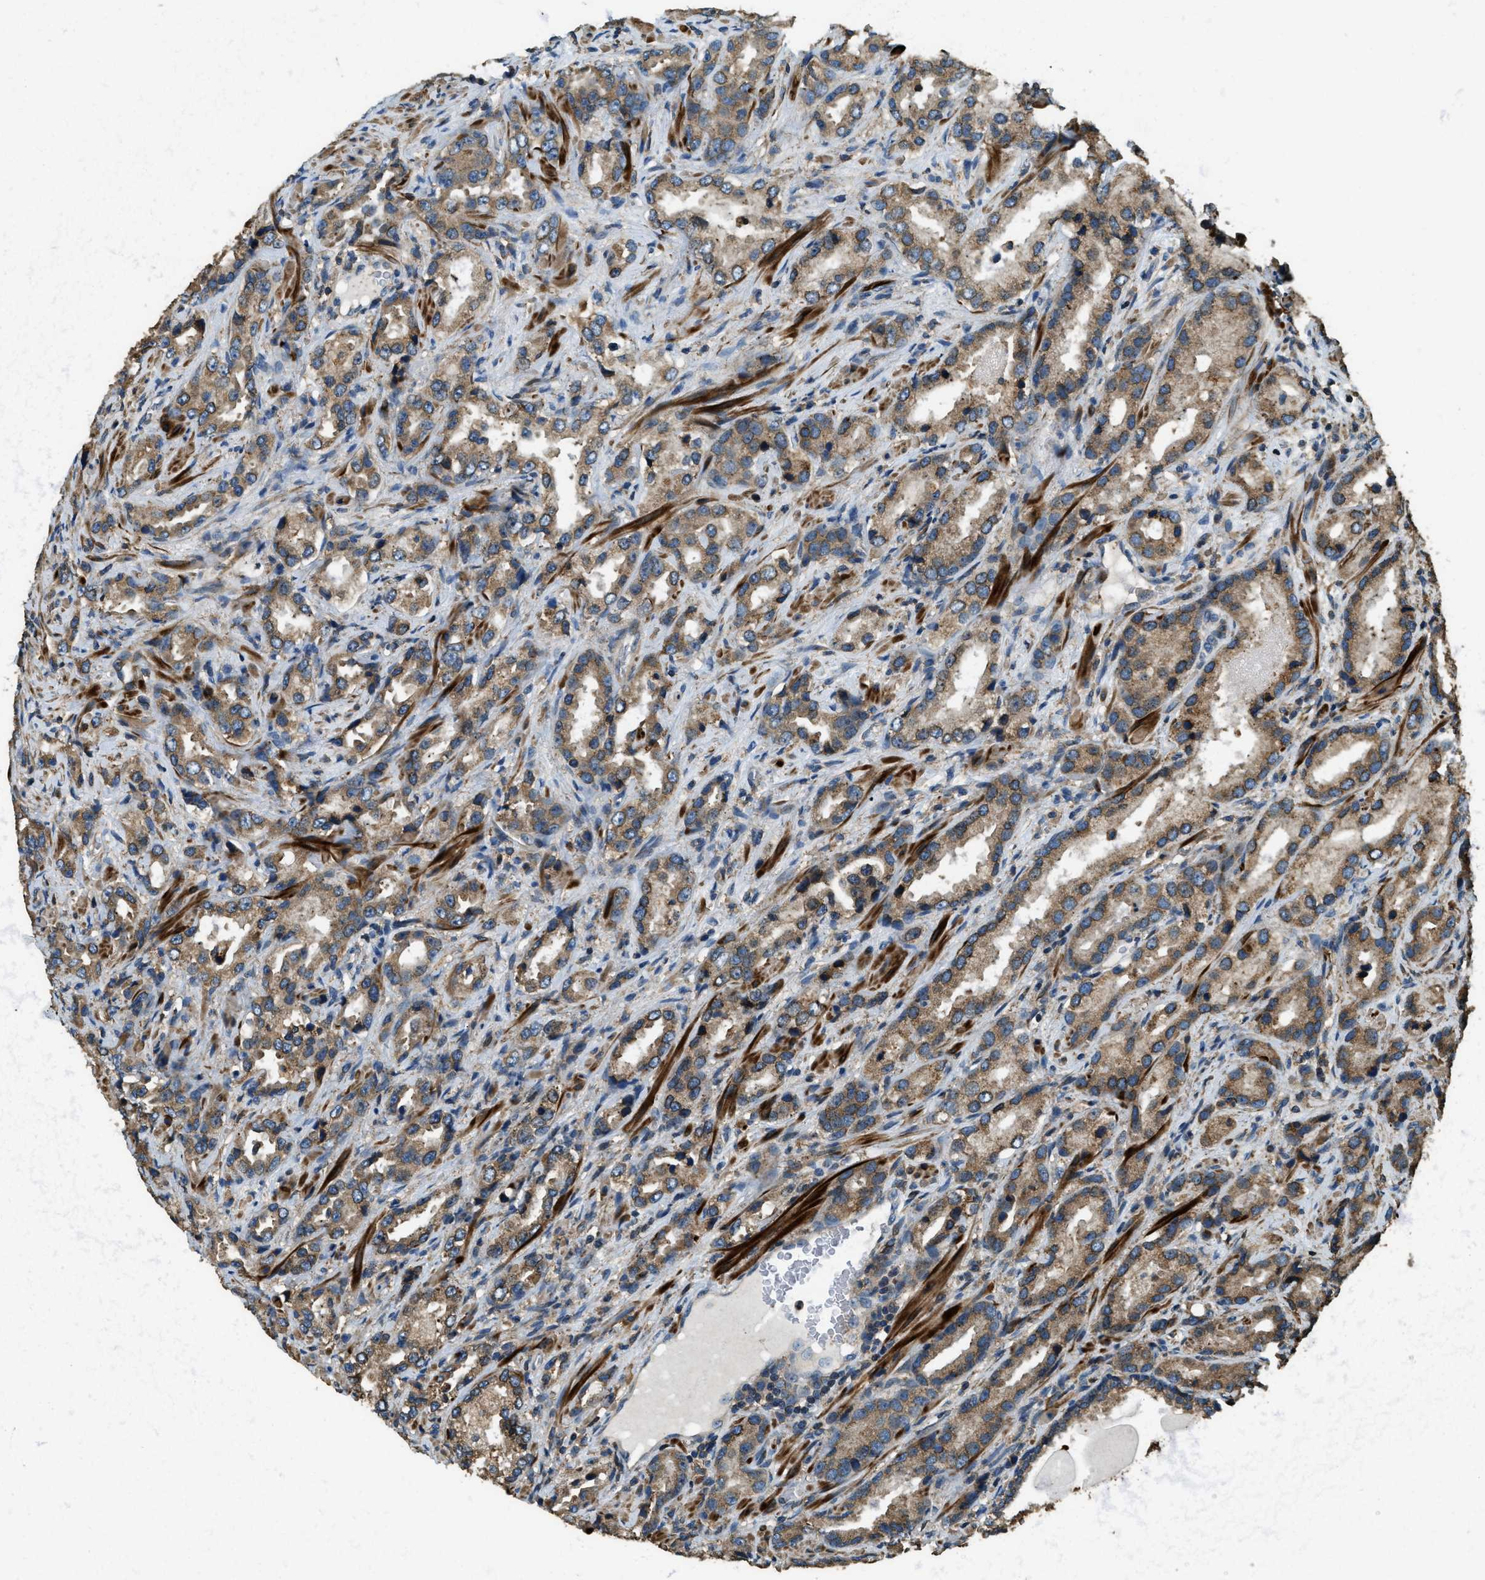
{"staining": {"intensity": "moderate", "quantity": ">75%", "location": "cytoplasmic/membranous"}, "tissue": "prostate cancer", "cell_type": "Tumor cells", "image_type": "cancer", "snomed": [{"axis": "morphology", "description": "Adenocarcinoma, High grade"}, {"axis": "topography", "description": "Prostate"}], "caption": "Prostate cancer was stained to show a protein in brown. There is medium levels of moderate cytoplasmic/membranous positivity in about >75% of tumor cells.", "gene": "ERGIC1", "patient": {"sex": "male", "age": 63}}